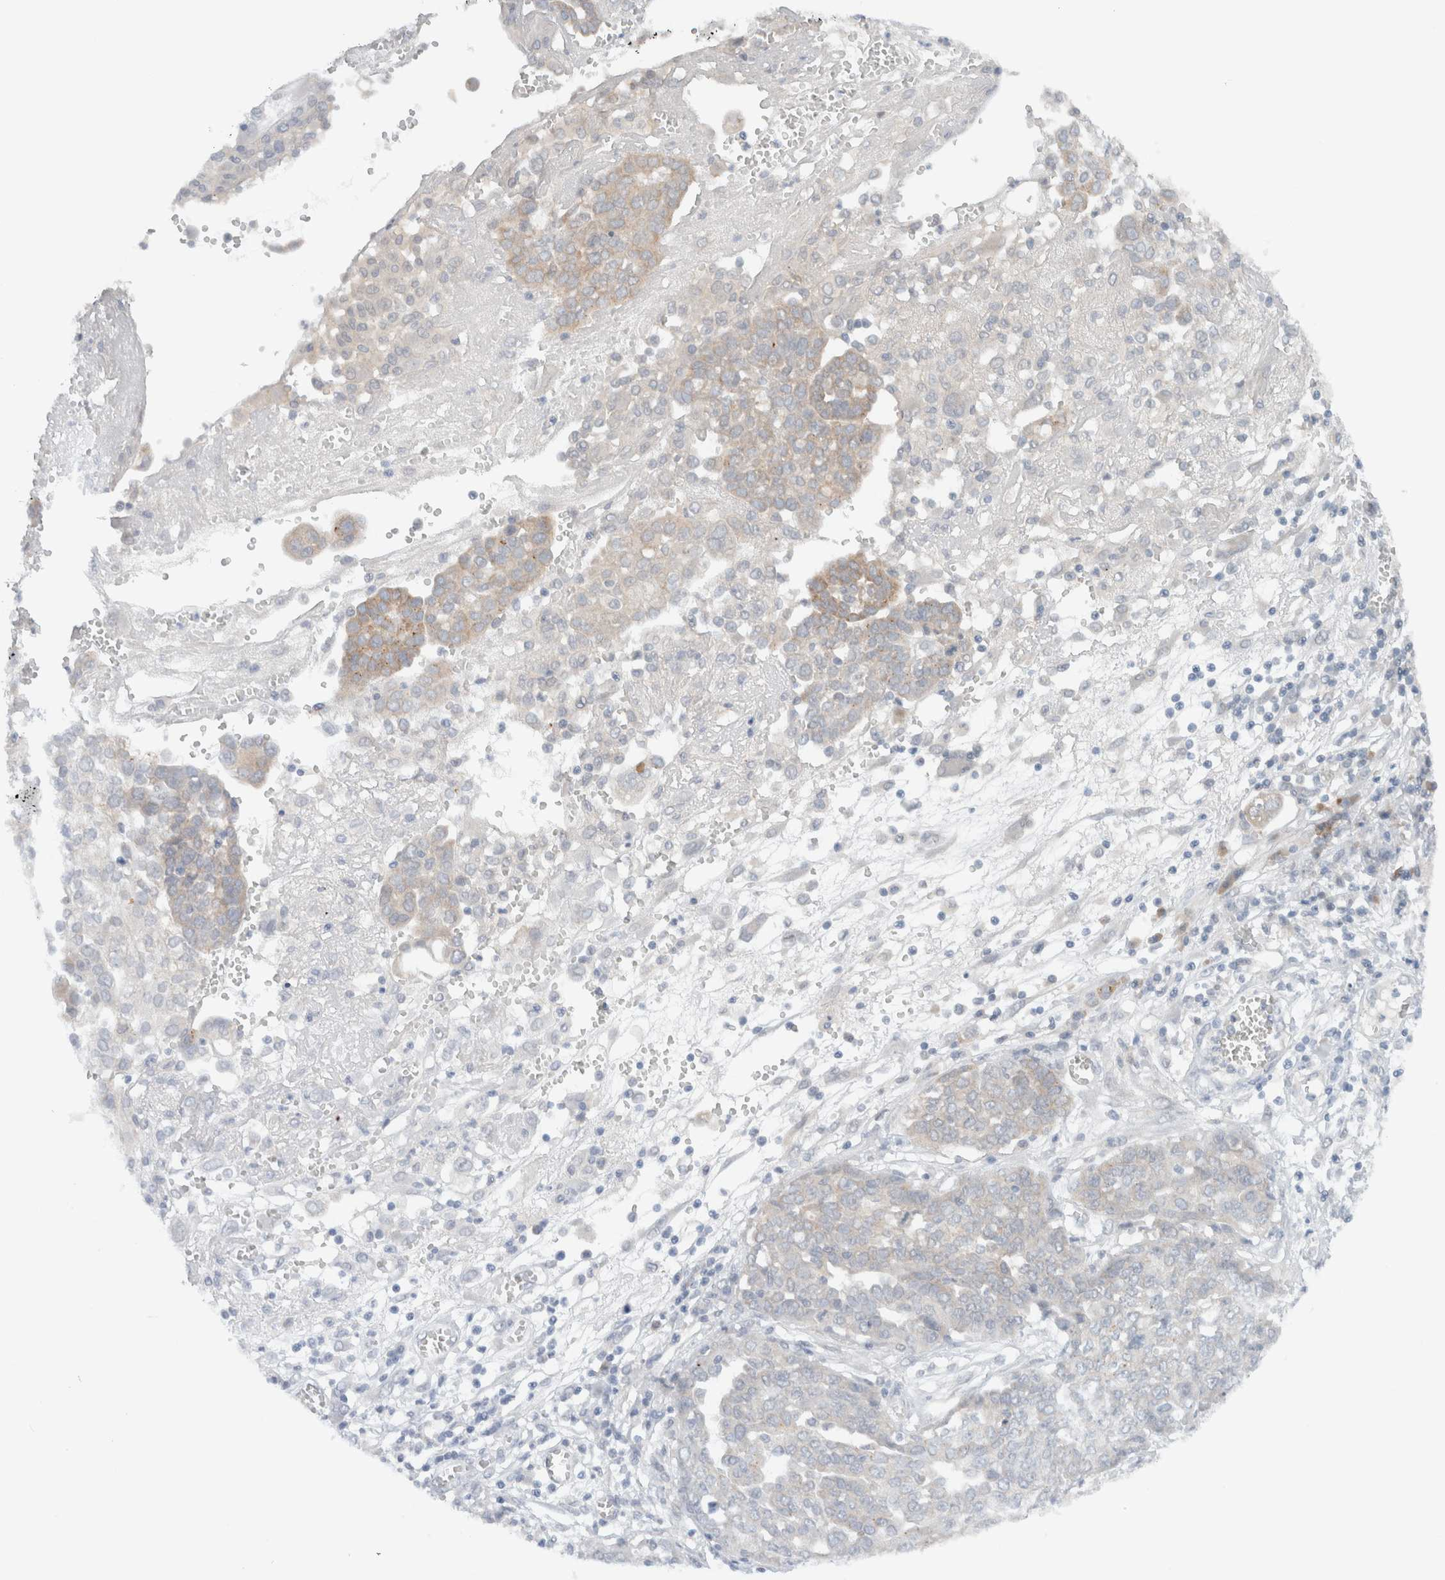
{"staining": {"intensity": "weak", "quantity": "<25%", "location": "cytoplasmic/membranous"}, "tissue": "ovarian cancer", "cell_type": "Tumor cells", "image_type": "cancer", "snomed": [{"axis": "morphology", "description": "Cystadenocarcinoma, serous, NOS"}, {"axis": "topography", "description": "Soft tissue"}, {"axis": "topography", "description": "Ovary"}], "caption": "IHC micrograph of neoplastic tissue: human ovarian serous cystadenocarcinoma stained with DAB demonstrates no significant protein positivity in tumor cells.", "gene": "ARFGEF2", "patient": {"sex": "female", "age": 57}}